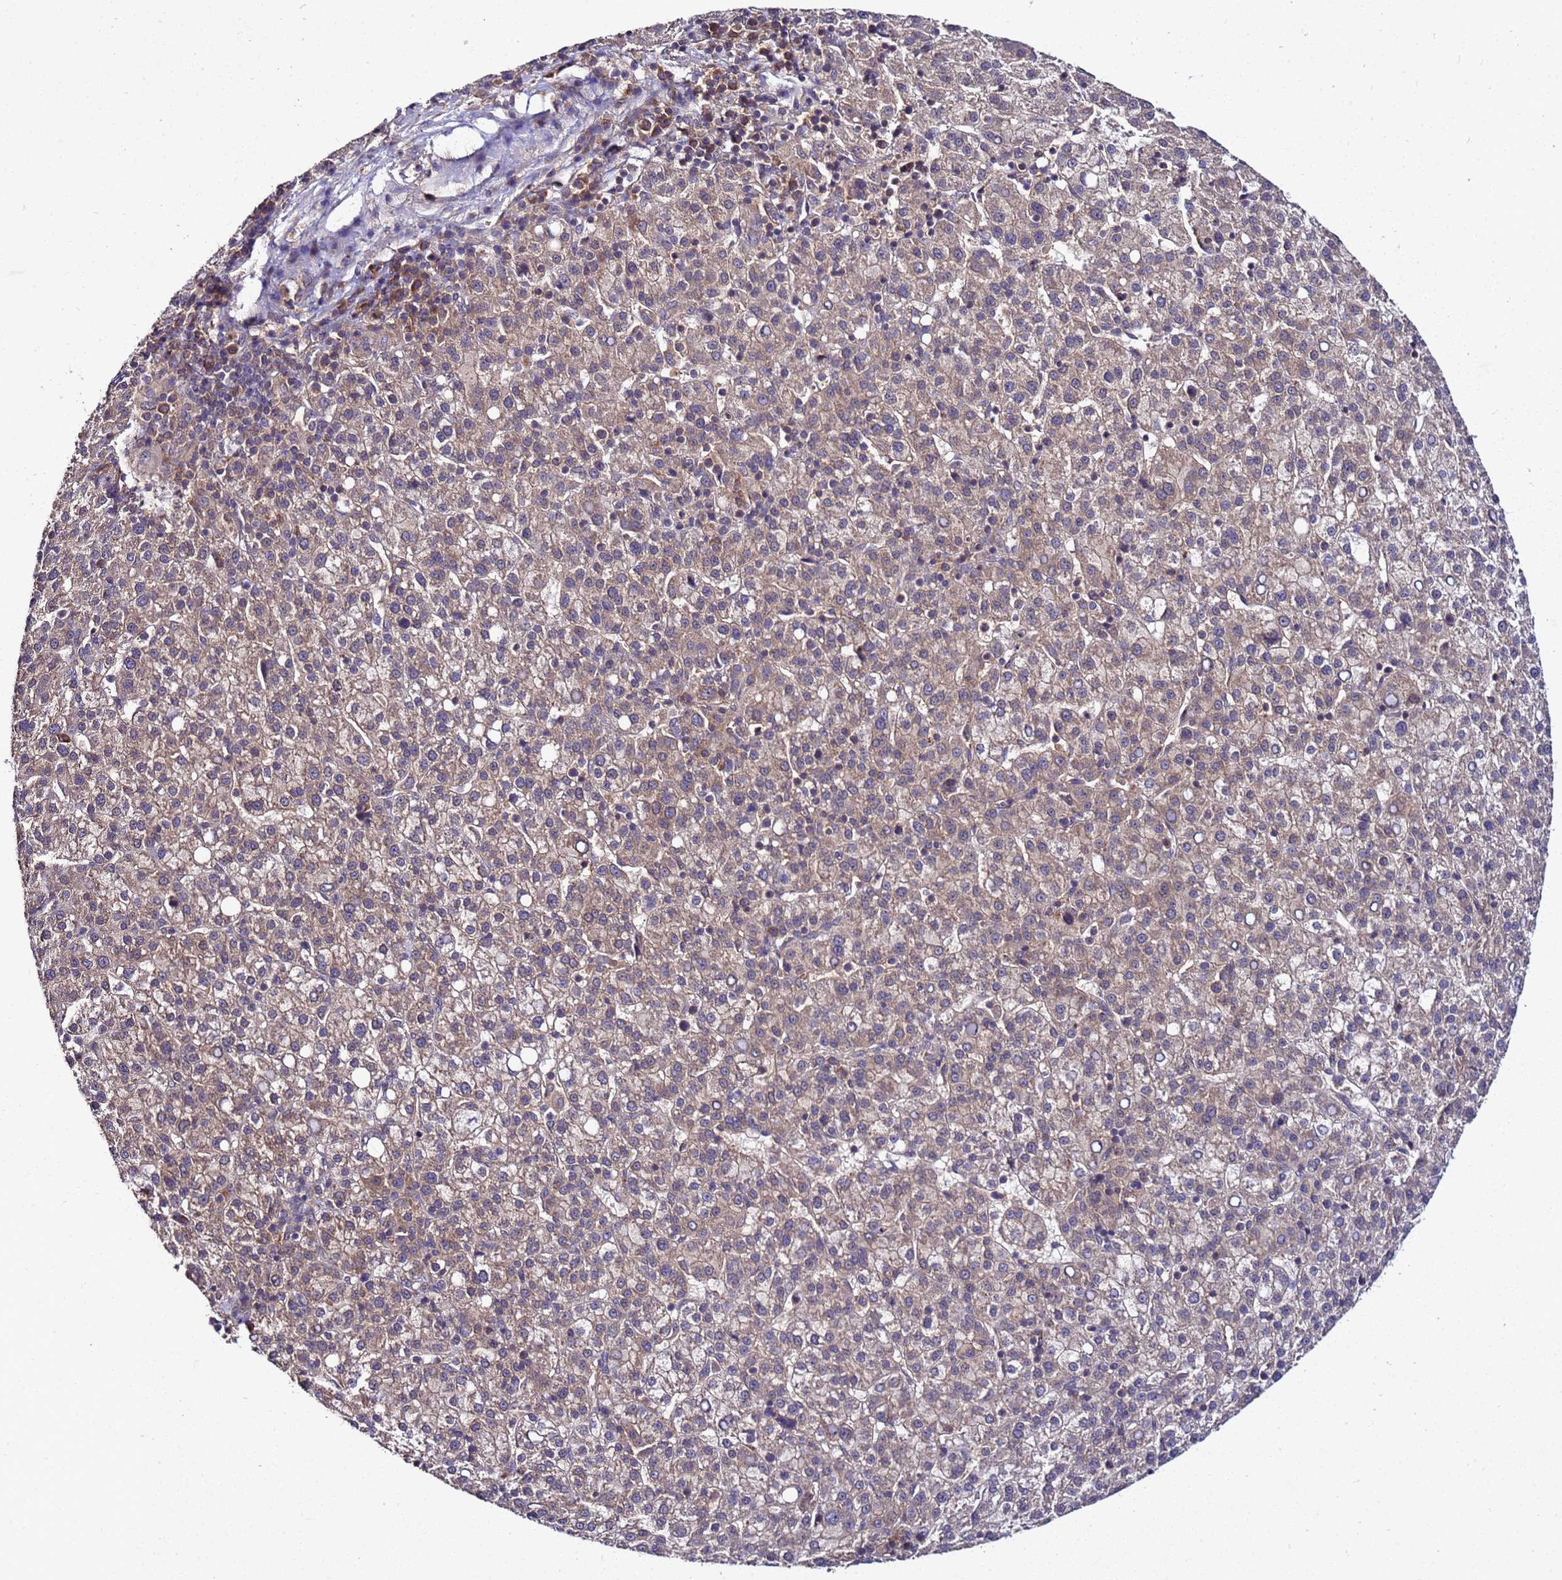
{"staining": {"intensity": "weak", "quantity": ">75%", "location": "cytoplasmic/membranous"}, "tissue": "liver cancer", "cell_type": "Tumor cells", "image_type": "cancer", "snomed": [{"axis": "morphology", "description": "Carcinoma, Hepatocellular, NOS"}, {"axis": "topography", "description": "Liver"}], "caption": "Liver hepatocellular carcinoma was stained to show a protein in brown. There is low levels of weak cytoplasmic/membranous positivity in about >75% of tumor cells.", "gene": "GSPT2", "patient": {"sex": "female", "age": 58}}